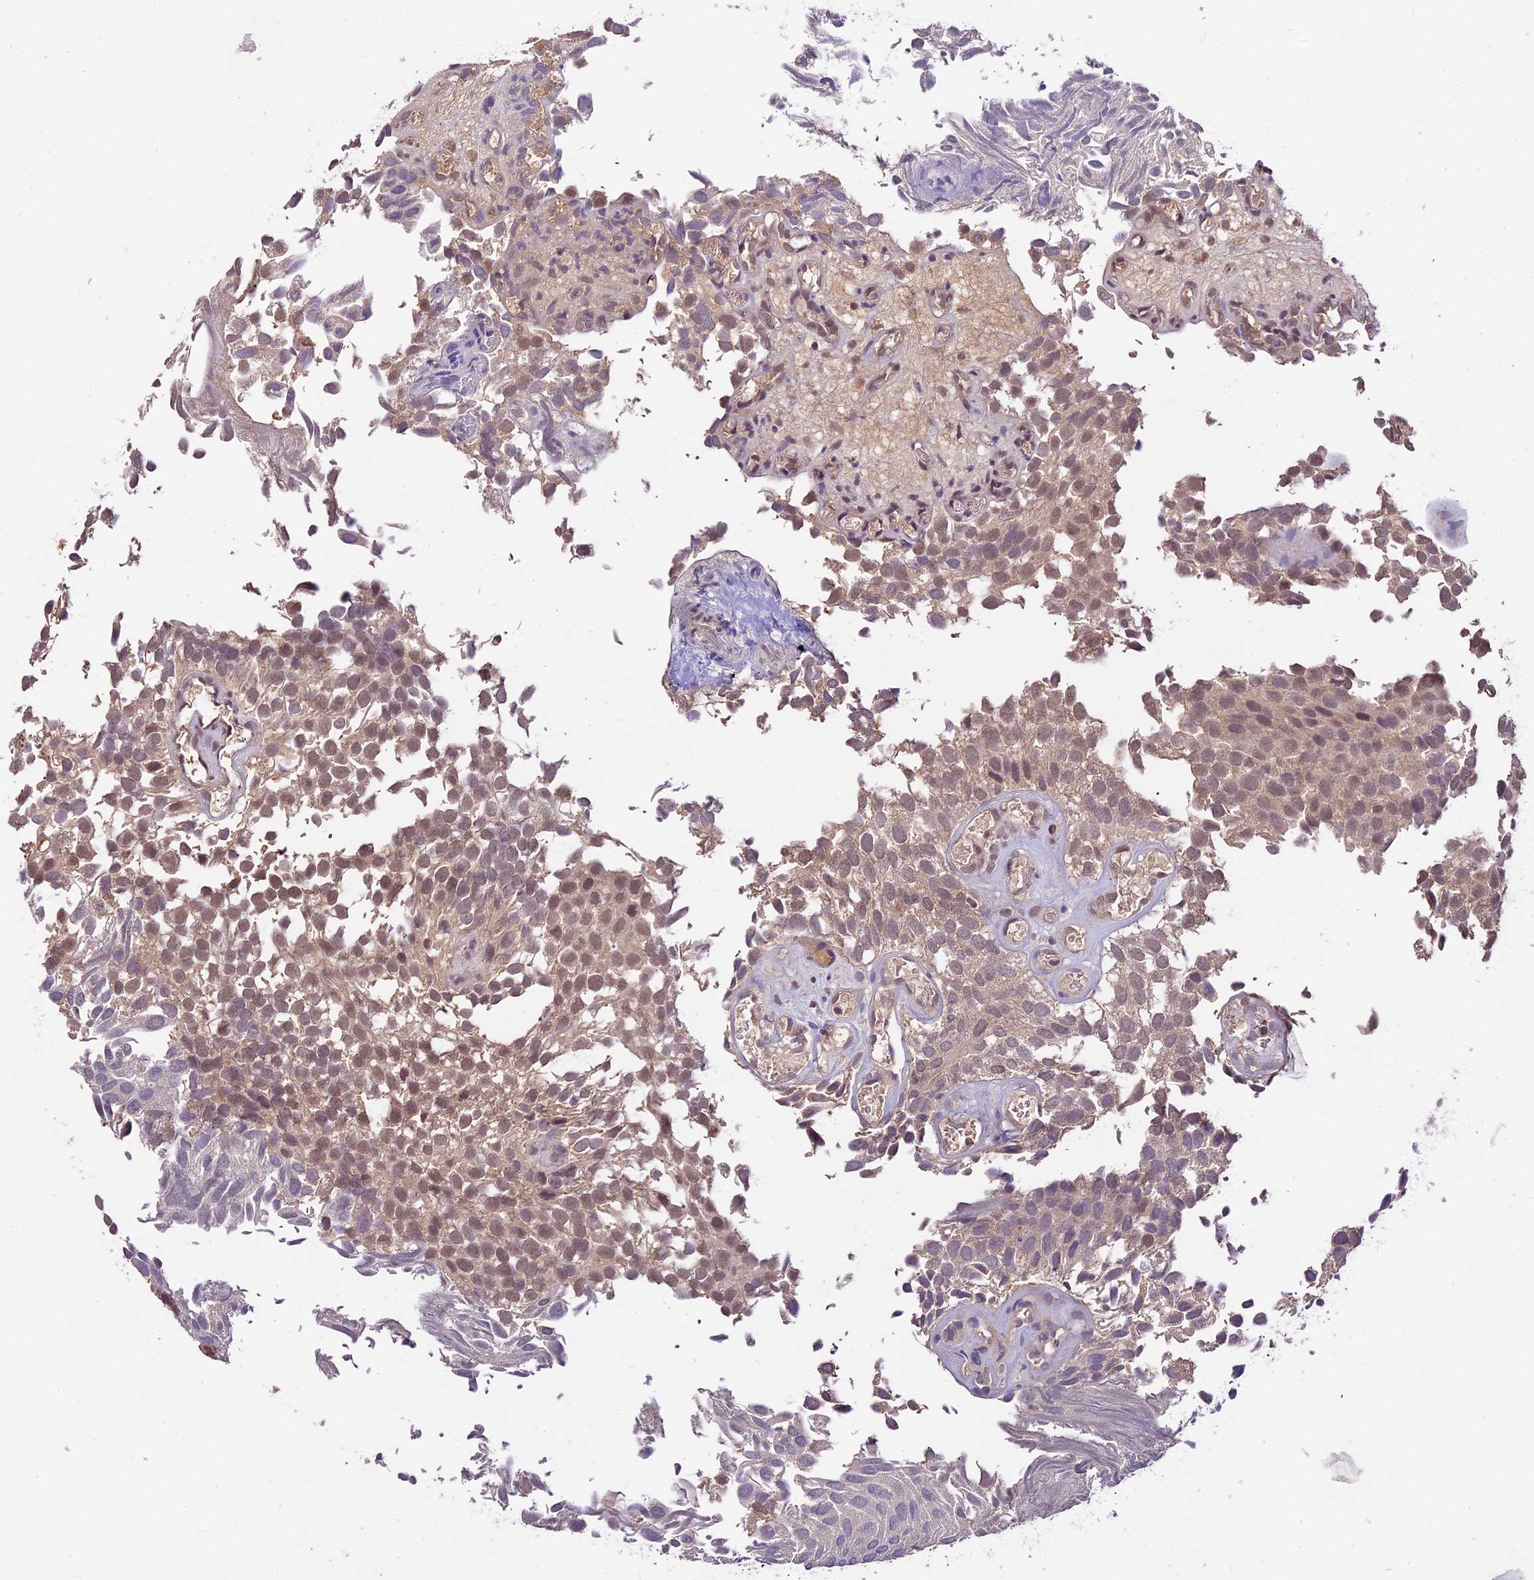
{"staining": {"intensity": "moderate", "quantity": ">75%", "location": "nuclear"}, "tissue": "urothelial cancer", "cell_type": "Tumor cells", "image_type": "cancer", "snomed": [{"axis": "morphology", "description": "Urothelial carcinoma, Low grade"}, {"axis": "topography", "description": "Urinary bladder"}], "caption": "Immunohistochemistry photomicrograph of urothelial carcinoma (low-grade) stained for a protein (brown), which exhibits medium levels of moderate nuclear staining in approximately >75% of tumor cells.", "gene": "ATP10A", "patient": {"sex": "male", "age": 89}}